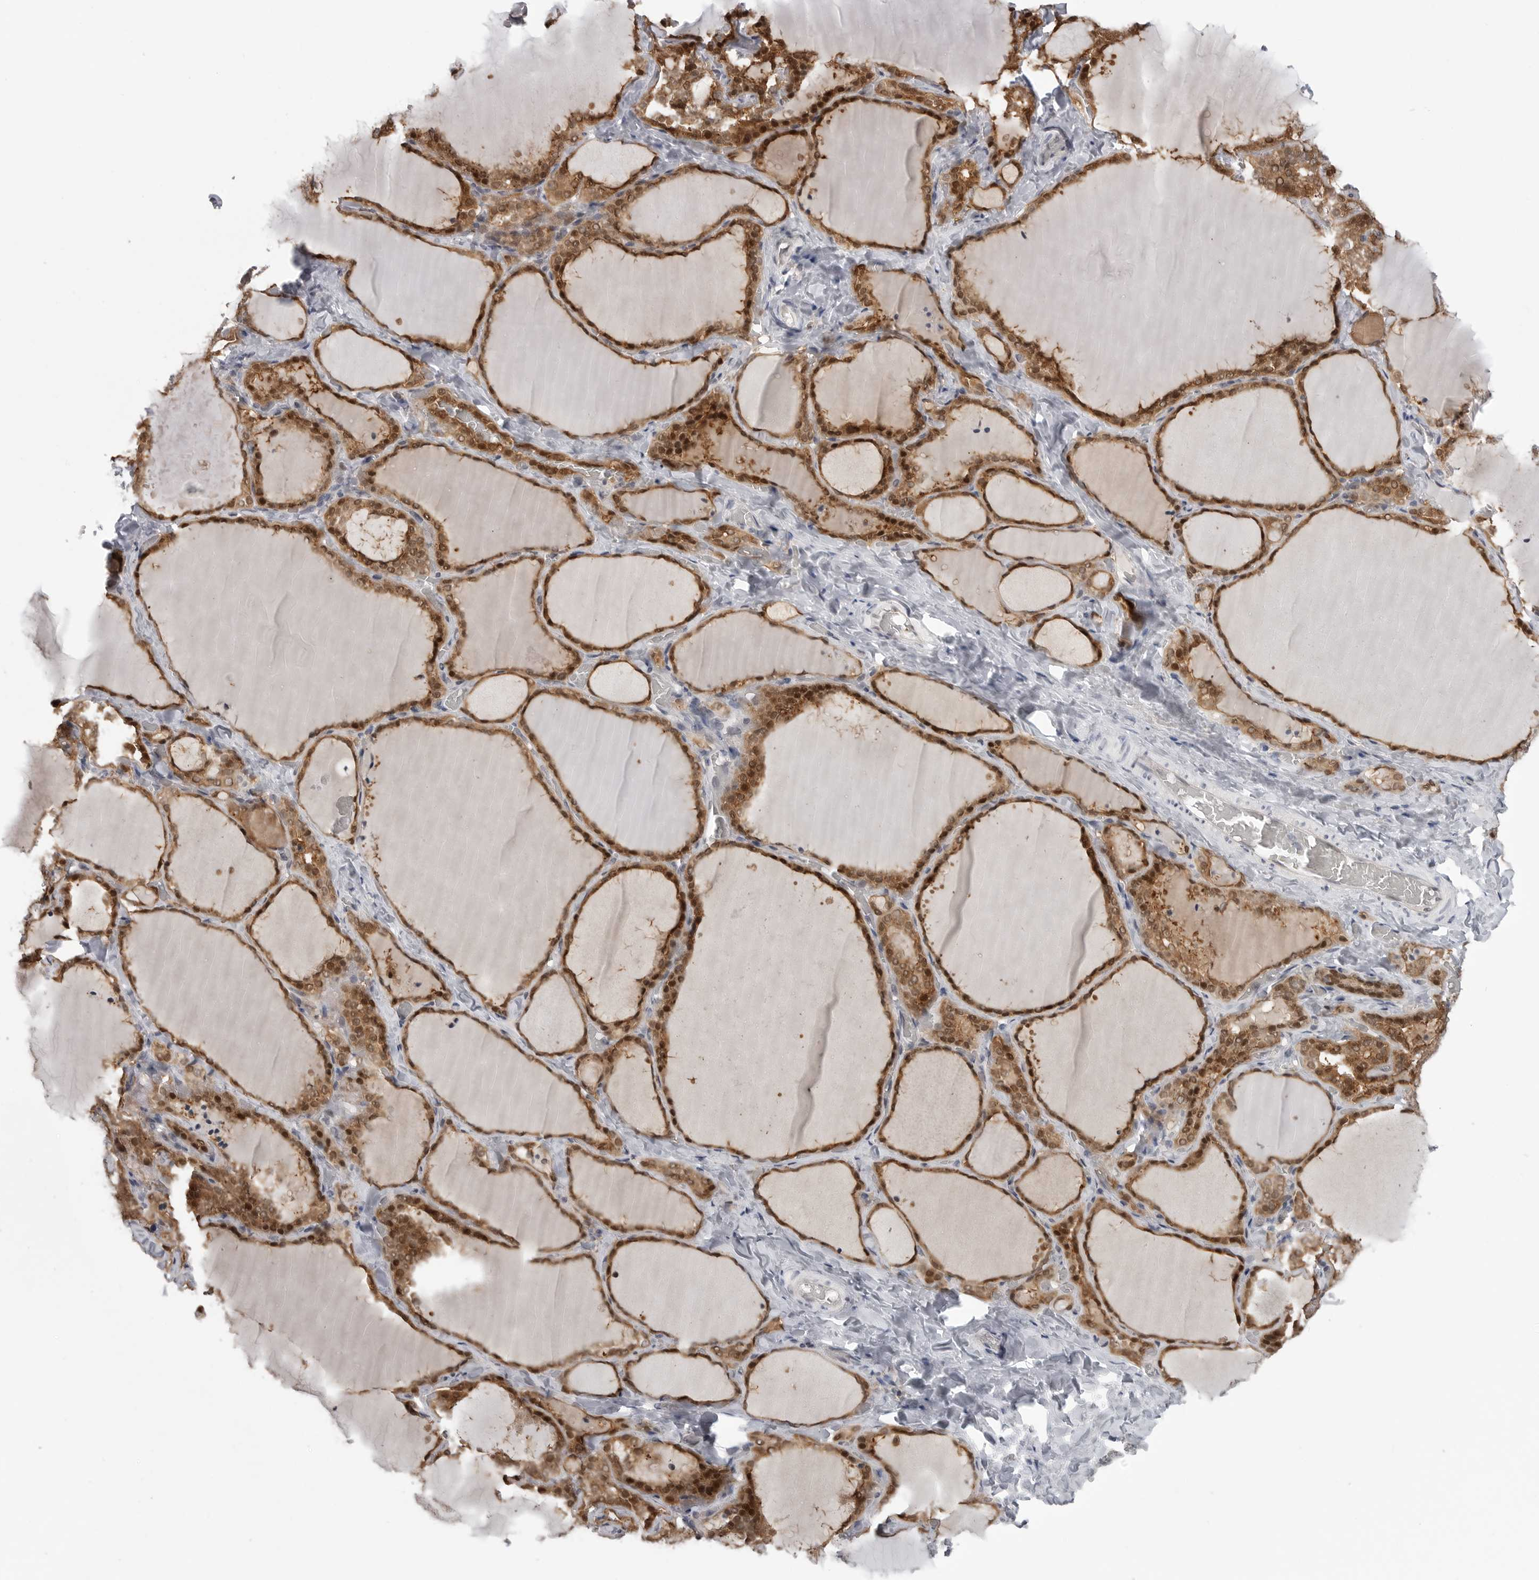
{"staining": {"intensity": "strong", "quantity": ">75%", "location": "cytoplasmic/membranous,nuclear"}, "tissue": "thyroid gland", "cell_type": "Glandular cells", "image_type": "normal", "snomed": [{"axis": "morphology", "description": "Normal tissue, NOS"}, {"axis": "topography", "description": "Thyroid gland"}], "caption": "Glandular cells exhibit high levels of strong cytoplasmic/membranous,nuclear expression in about >75% of cells in benign thyroid gland.", "gene": "PNPO", "patient": {"sex": "female", "age": 22}}